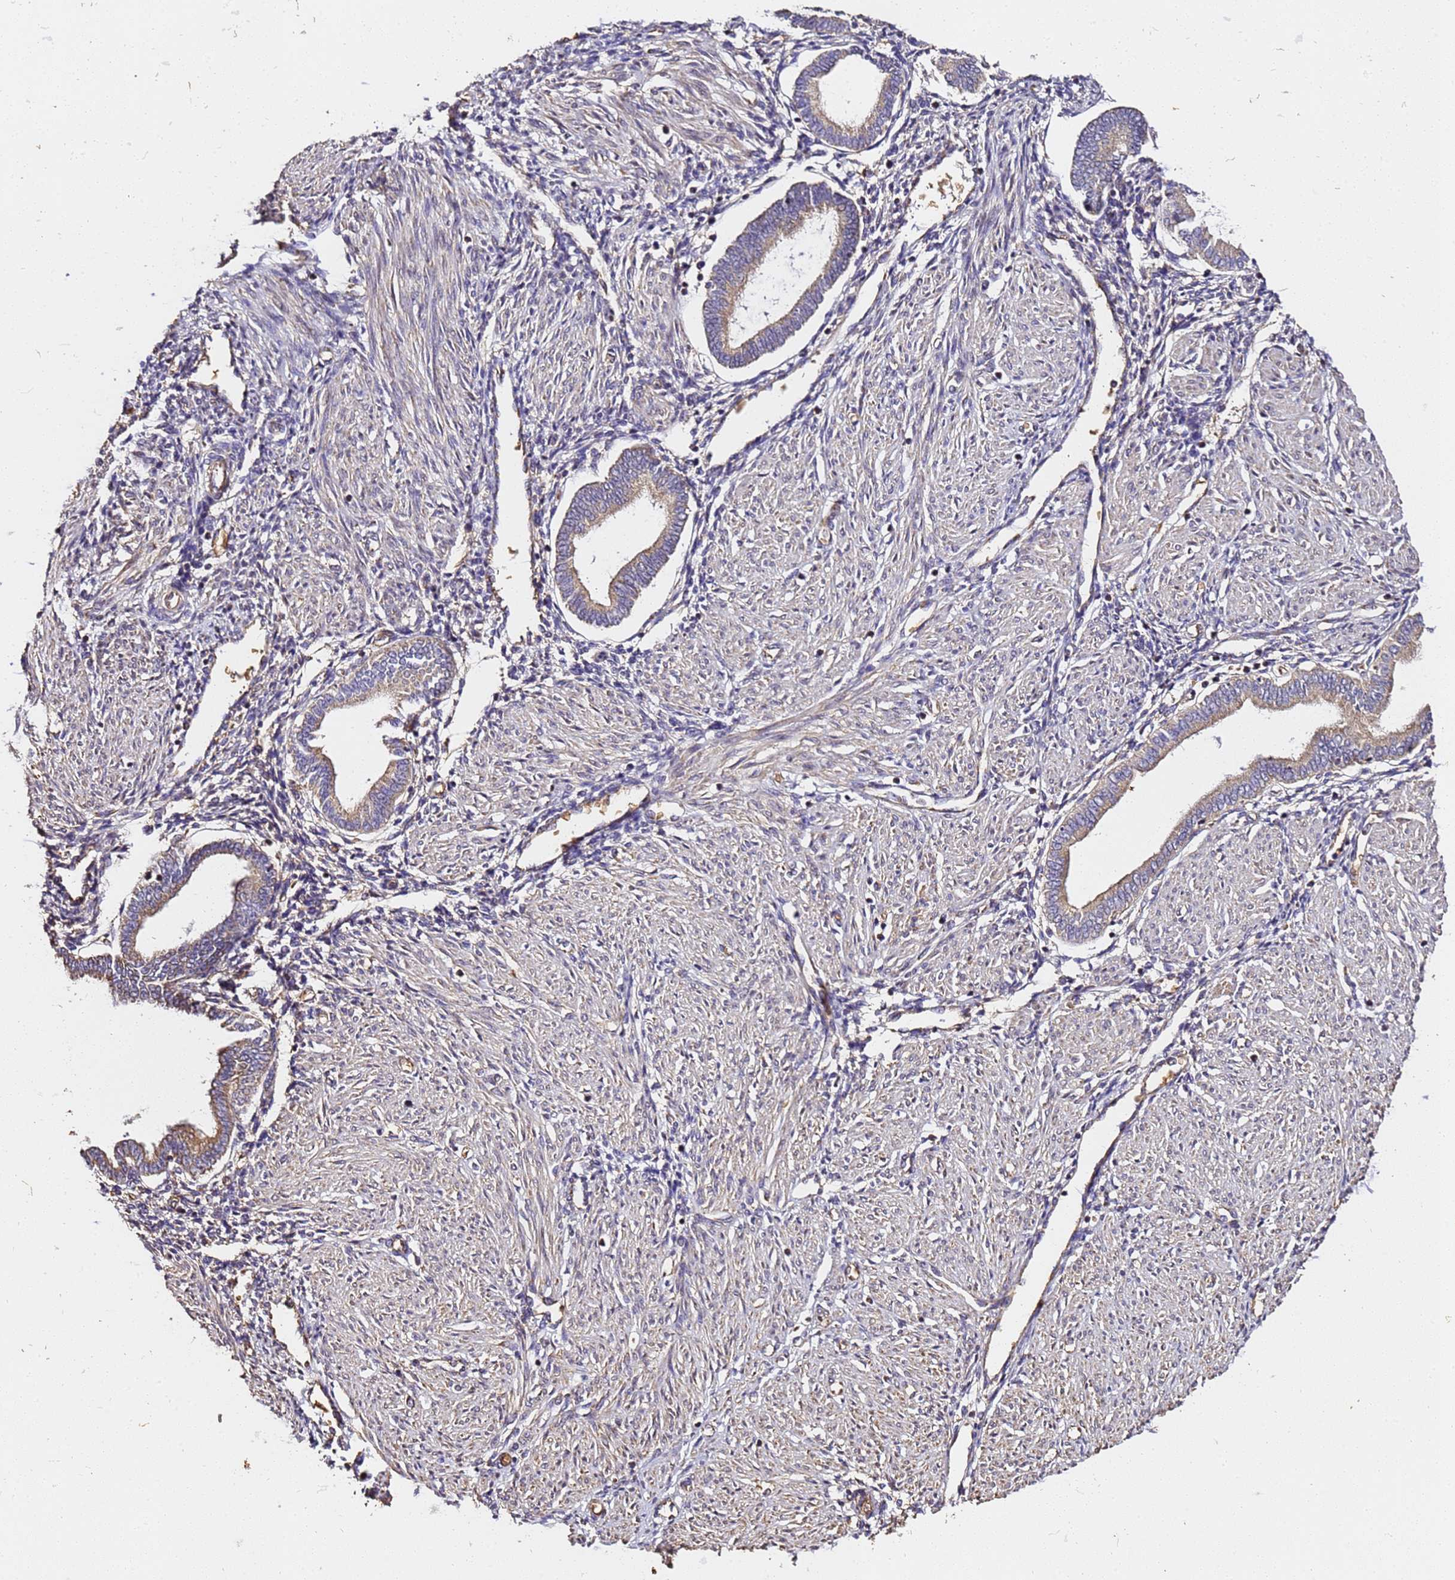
{"staining": {"intensity": "moderate", "quantity": "<25%", "location": "cytoplasmic/membranous"}, "tissue": "endometrium", "cell_type": "Cells in endometrial stroma", "image_type": "normal", "snomed": [{"axis": "morphology", "description": "Normal tissue, NOS"}, {"axis": "topography", "description": "Endometrium"}], "caption": "Unremarkable endometrium shows moderate cytoplasmic/membranous positivity in approximately <25% of cells in endometrial stroma.", "gene": "LRRIQ1", "patient": {"sex": "female", "age": 53}}